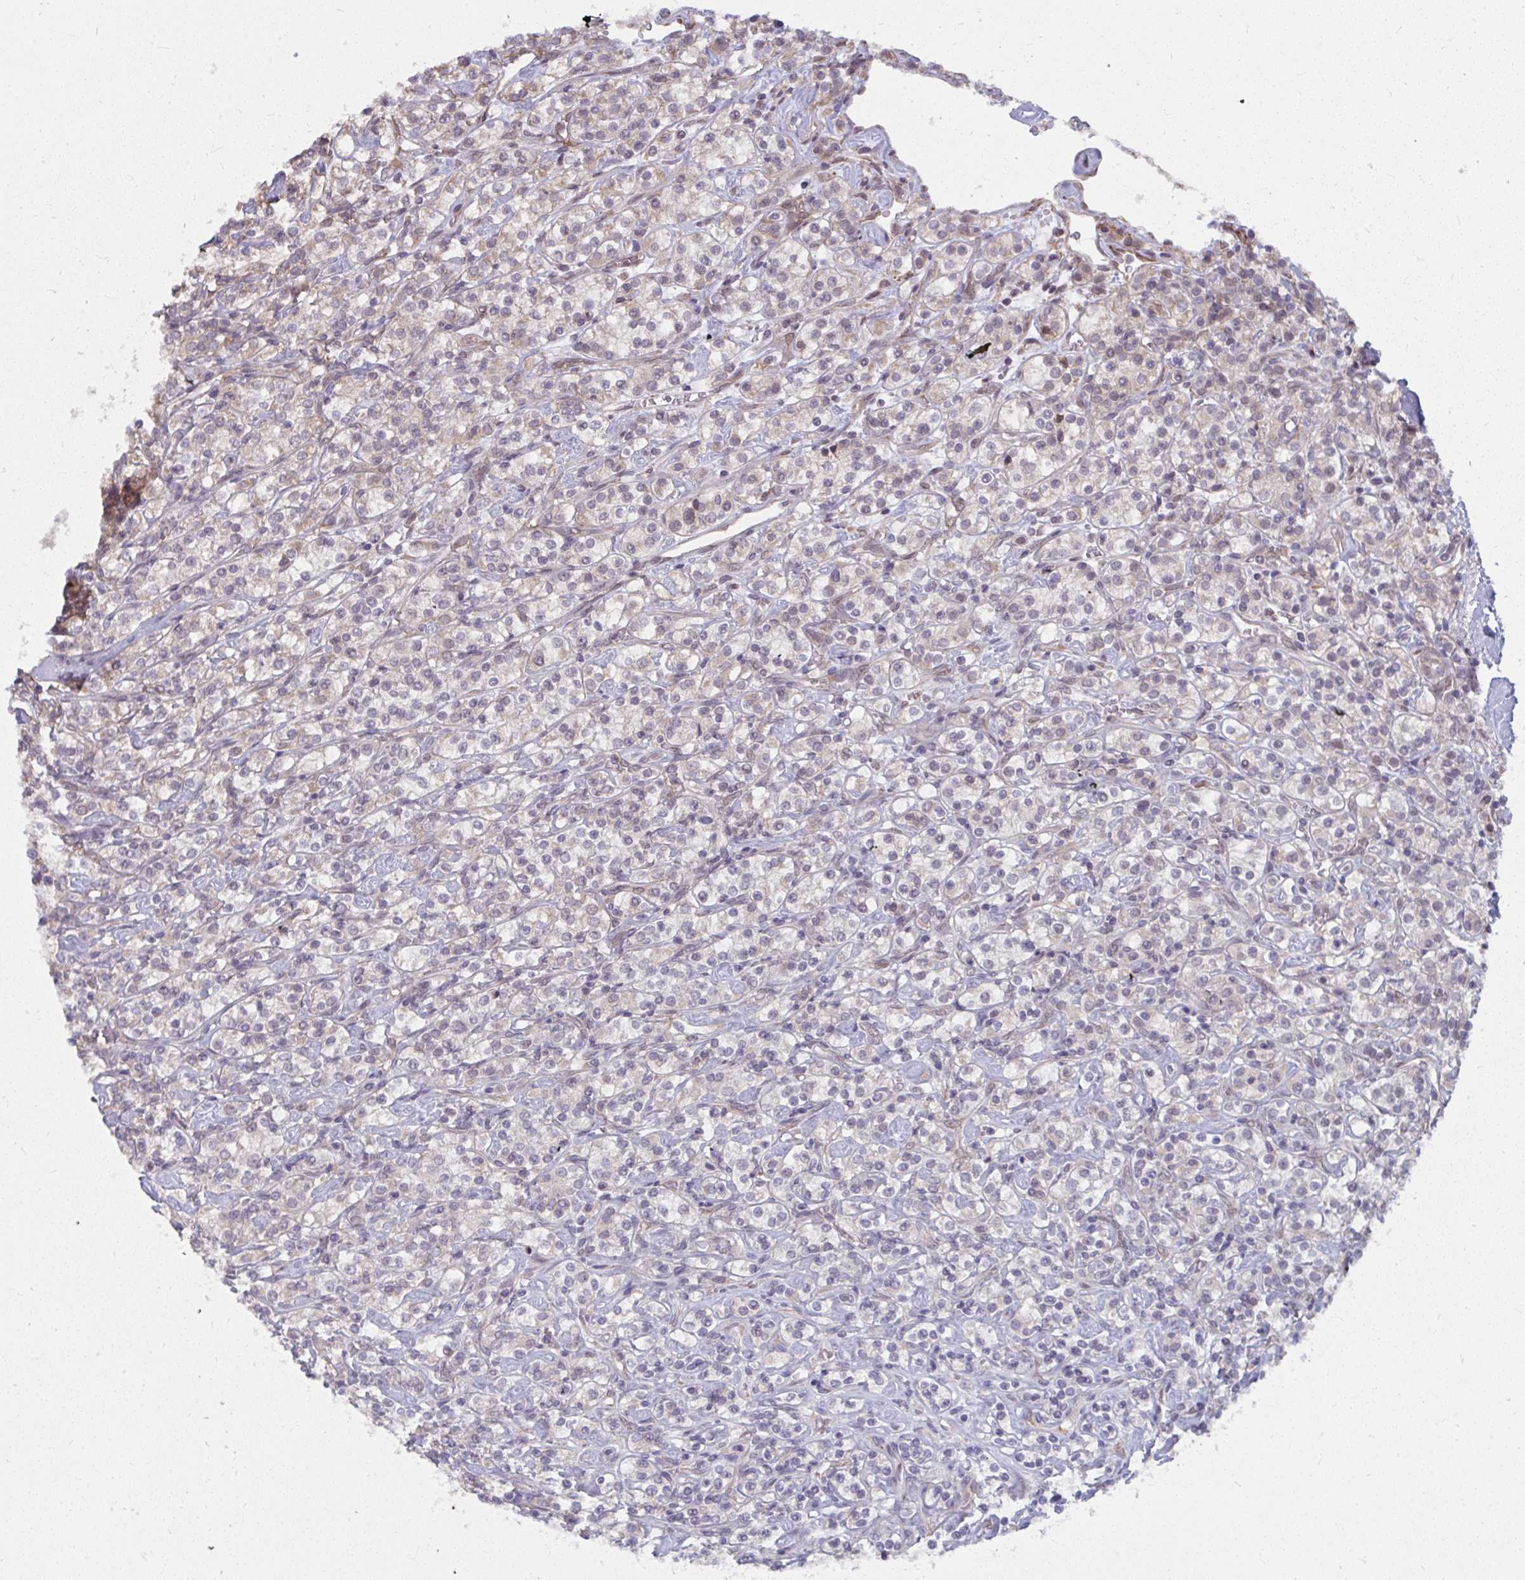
{"staining": {"intensity": "negative", "quantity": "none", "location": "none"}, "tissue": "renal cancer", "cell_type": "Tumor cells", "image_type": "cancer", "snomed": [{"axis": "morphology", "description": "Adenocarcinoma, NOS"}, {"axis": "topography", "description": "Kidney"}], "caption": "An image of human adenocarcinoma (renal) is negative for staining in tumor cells.", "gene": "NMNAT1", "patient": {"sex": "male", "age": 77}}